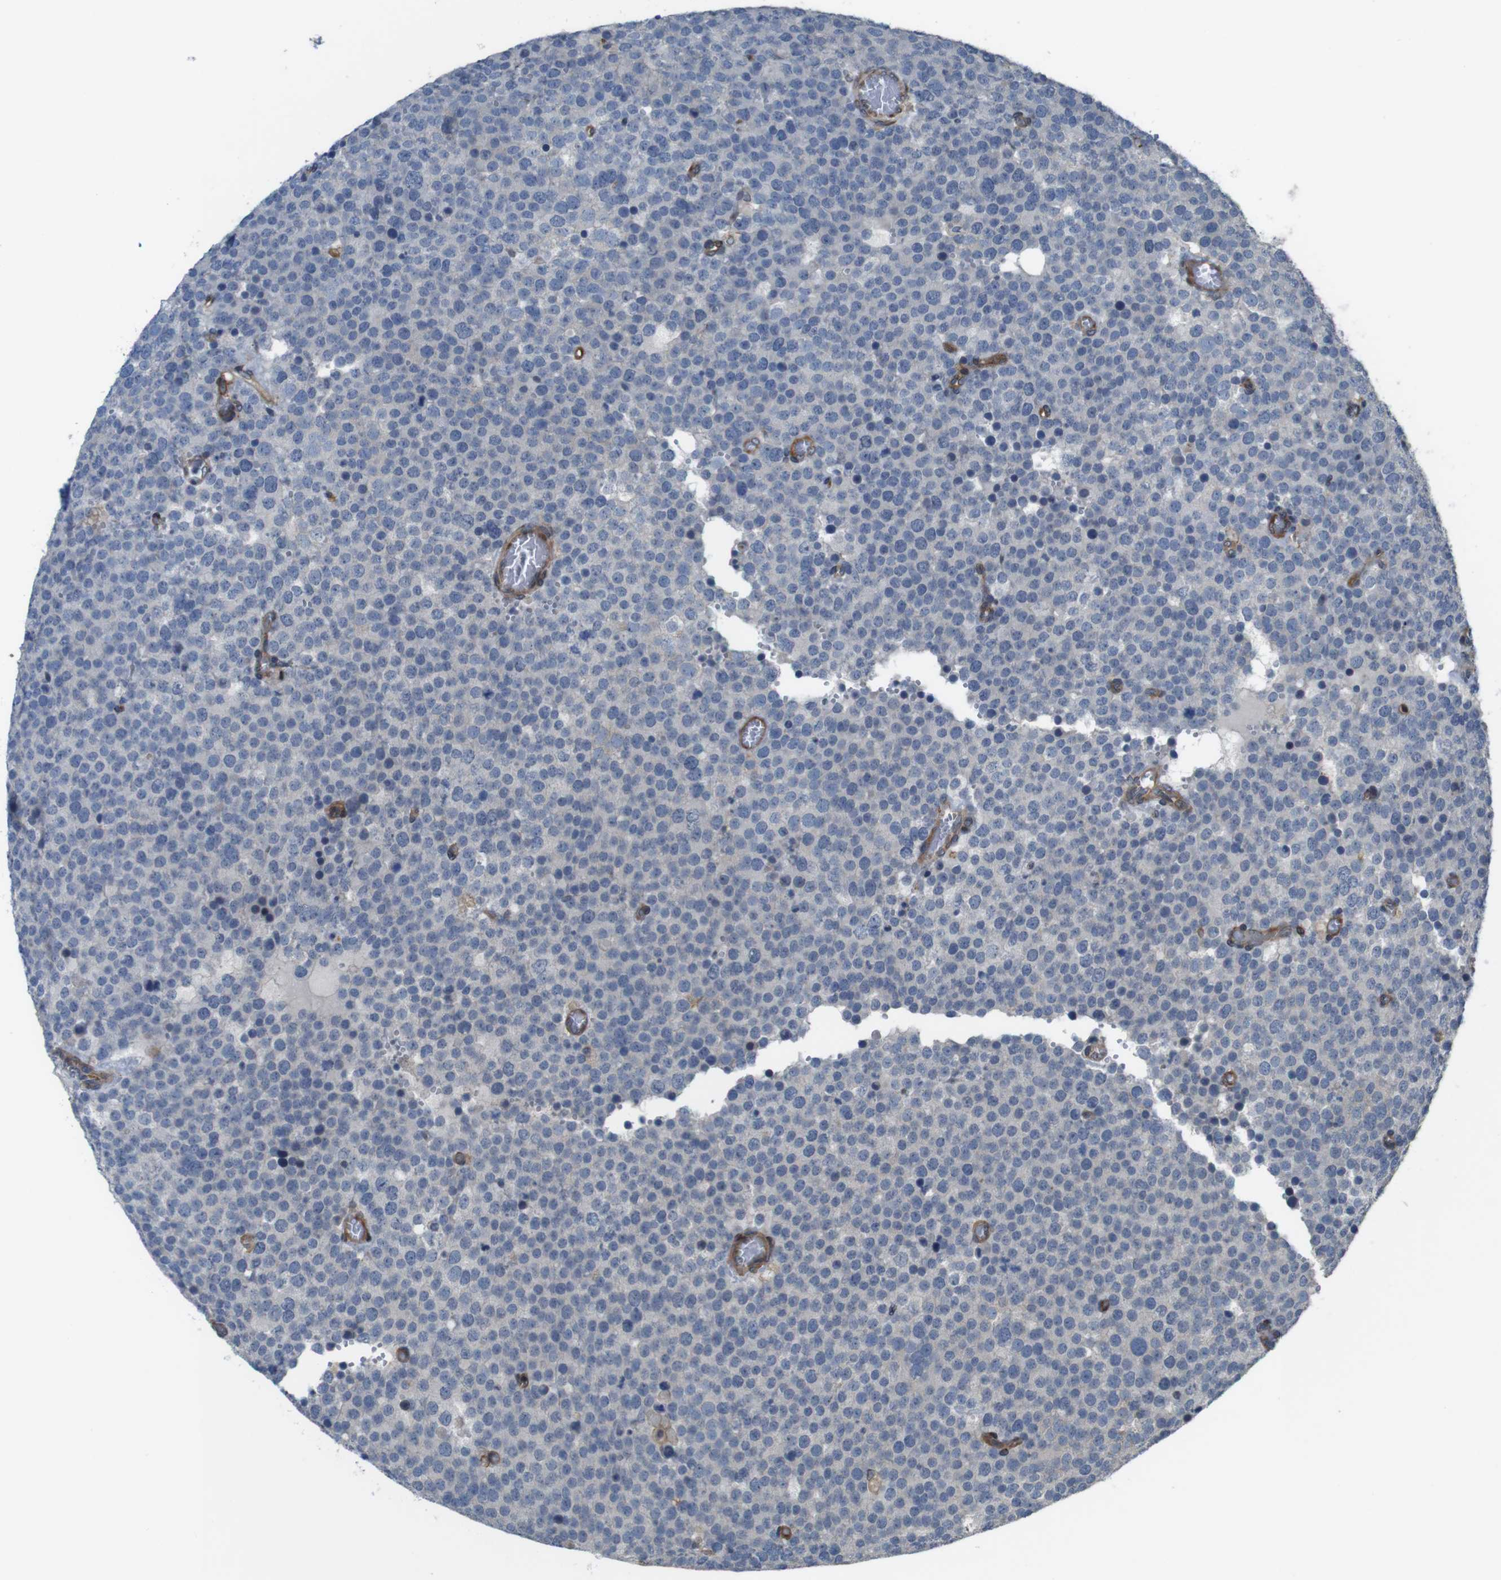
{"staining": {"intensity": "negative", "quantity": "none", "location": "none"}, "tissue": "testis cancer", "cell_type": "Tumor cells", "image_type": "cancer", "snomed": [{"axis": "morphology", "description": "Normal tissue, NOS"}, {"axis": "morphology", "description": "Seminoma, NOS"}, {"axis": "topography", "description": "Testis"}], "caption": "High power microscopy micrograph of an immunohistochemistry photomicrograph of seminoma (testis), revealing no significant expression in tumor cells.", "gene": "PCOLCE2", "patient": {"sex": "male", "age": 71}}